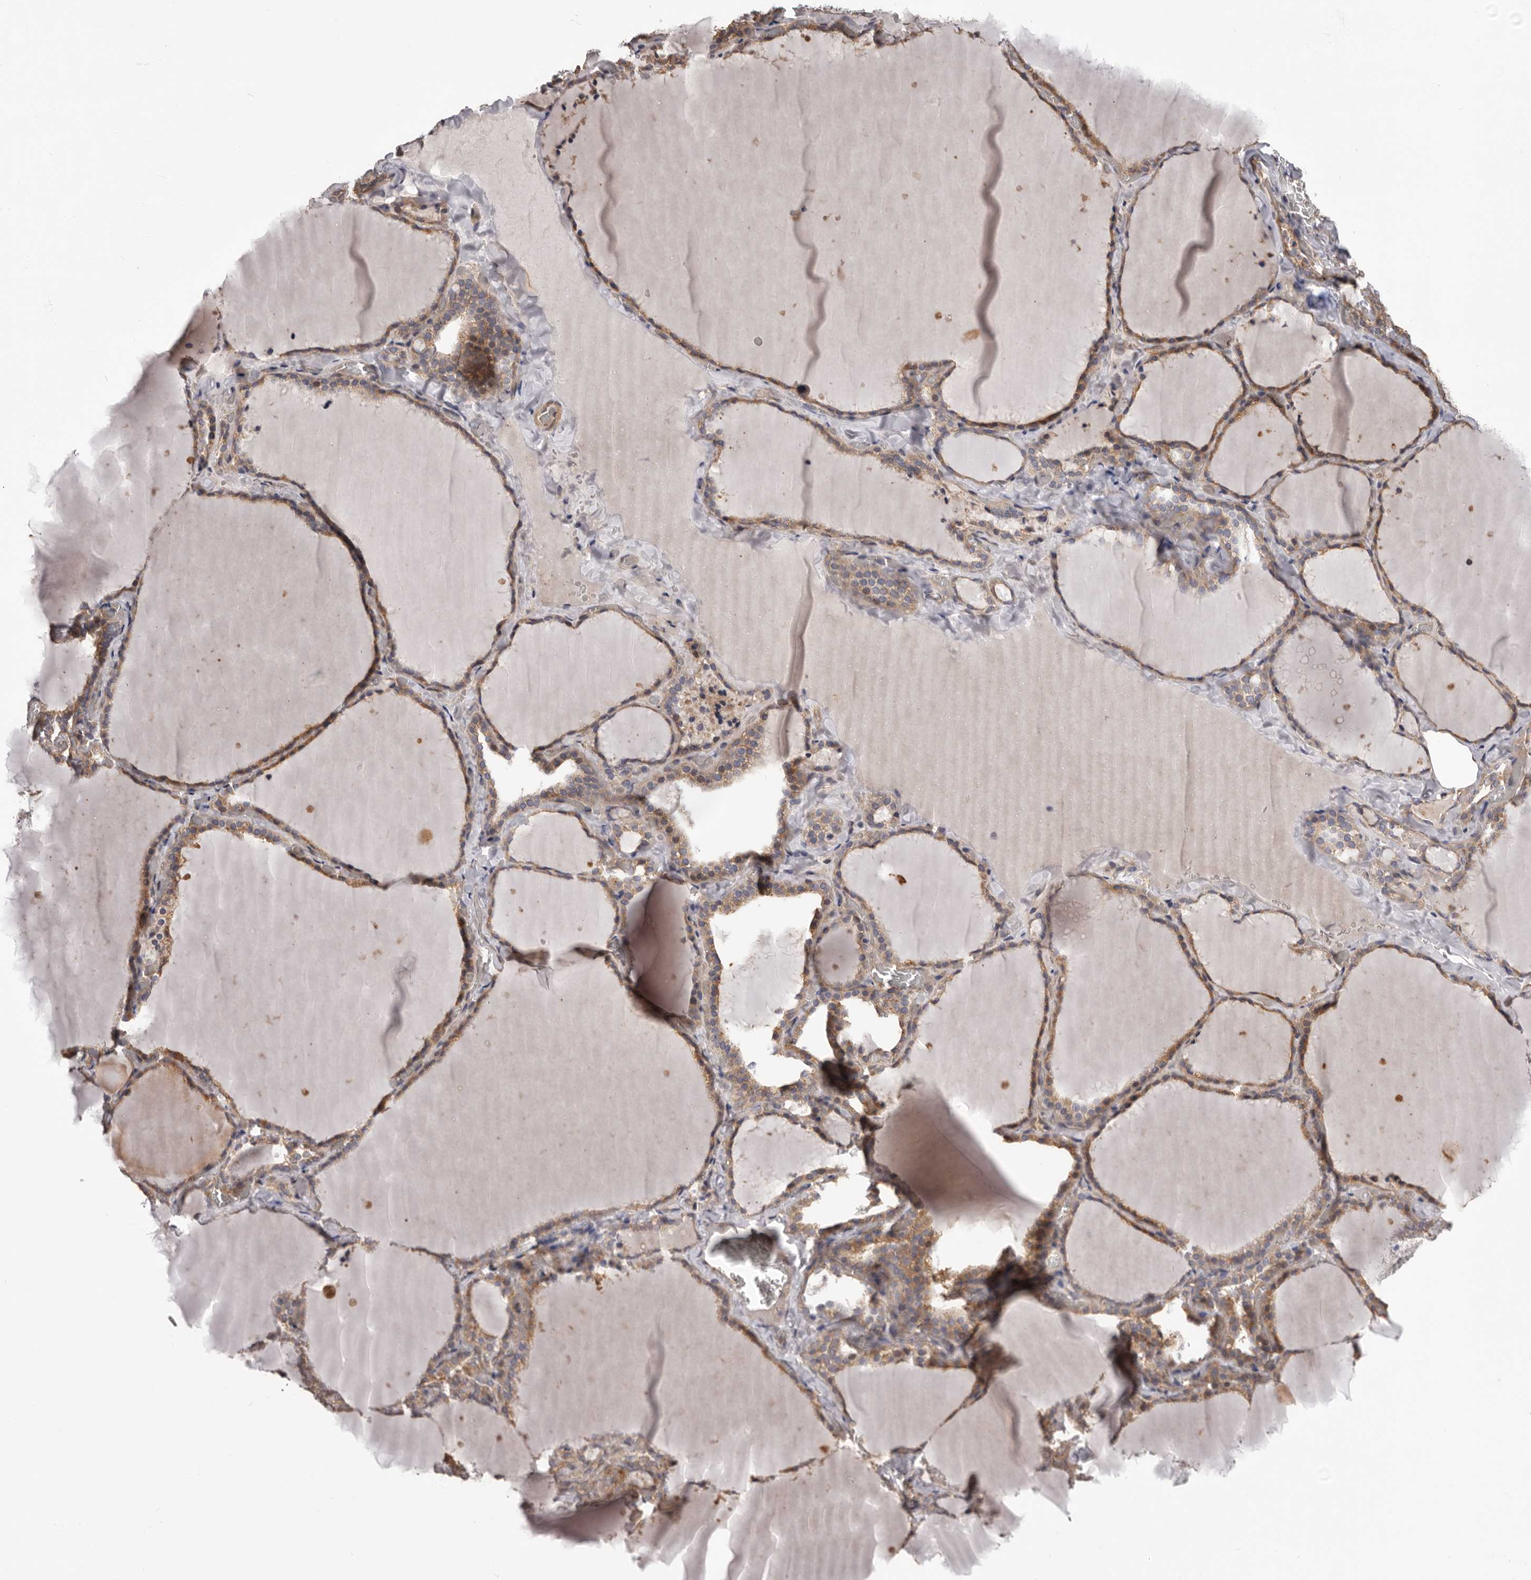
{"staining": {"intensity": "moderate", "quantity": ">75%", "location": "cytoplasmic/membranous"}, "tissue": "thyroid gland", "cell_type": "Glandular cells", "image_type": "normal", "snomed": [{"axis": "morphology", "description": "Normal tissue, NOS"}, {"axis": "topography", "description": "Thyroid gland"}], "caption": "A high-resolution micrograph shows immunohistochemistry (IHC) staining of unremarkable thyroid gland, which displays moderate cytoplasmic/membranous positivity in about >75% of glandular cells.", "gene": "ADAMTS2", "patient": {"sex": "female", "age": 22}}